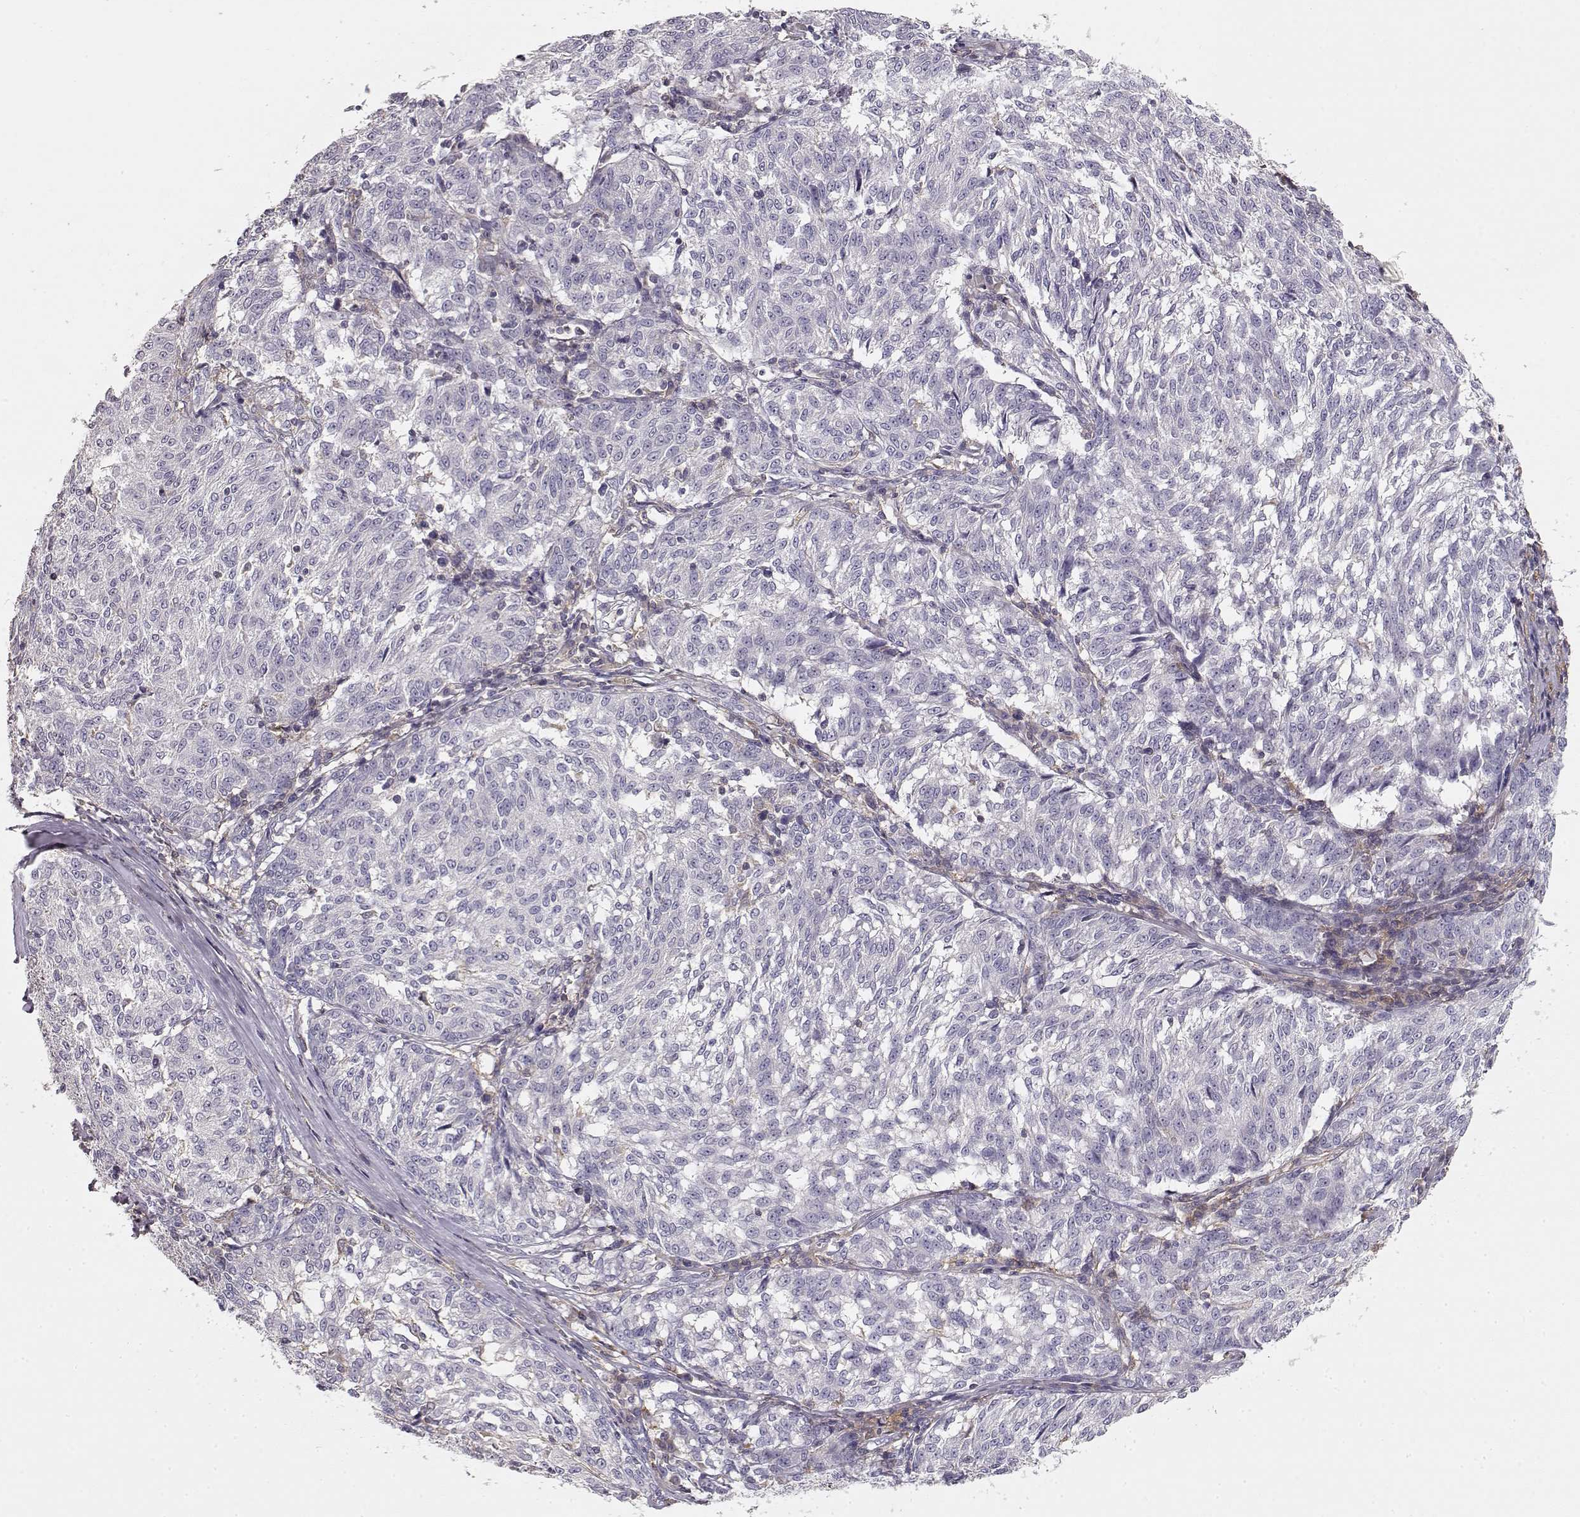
{"staining": {"intensity": "negative", "quantity": "none", "location": "none"}, "tissue": "melanoma", "cell_type": "Tumor cells", "image_type": "cancer", "snomed": [{"axis": "morphology", "description": "Malignant melanoma, NOS"}, {"axis": "topography", "description": "Skin"}], "caption": "DAB immunohistochemical staining of human melanoma displays no significant staining in tumor cells.", "gene": "VAV1", "patient": {"sex": "female", "age": 72}}